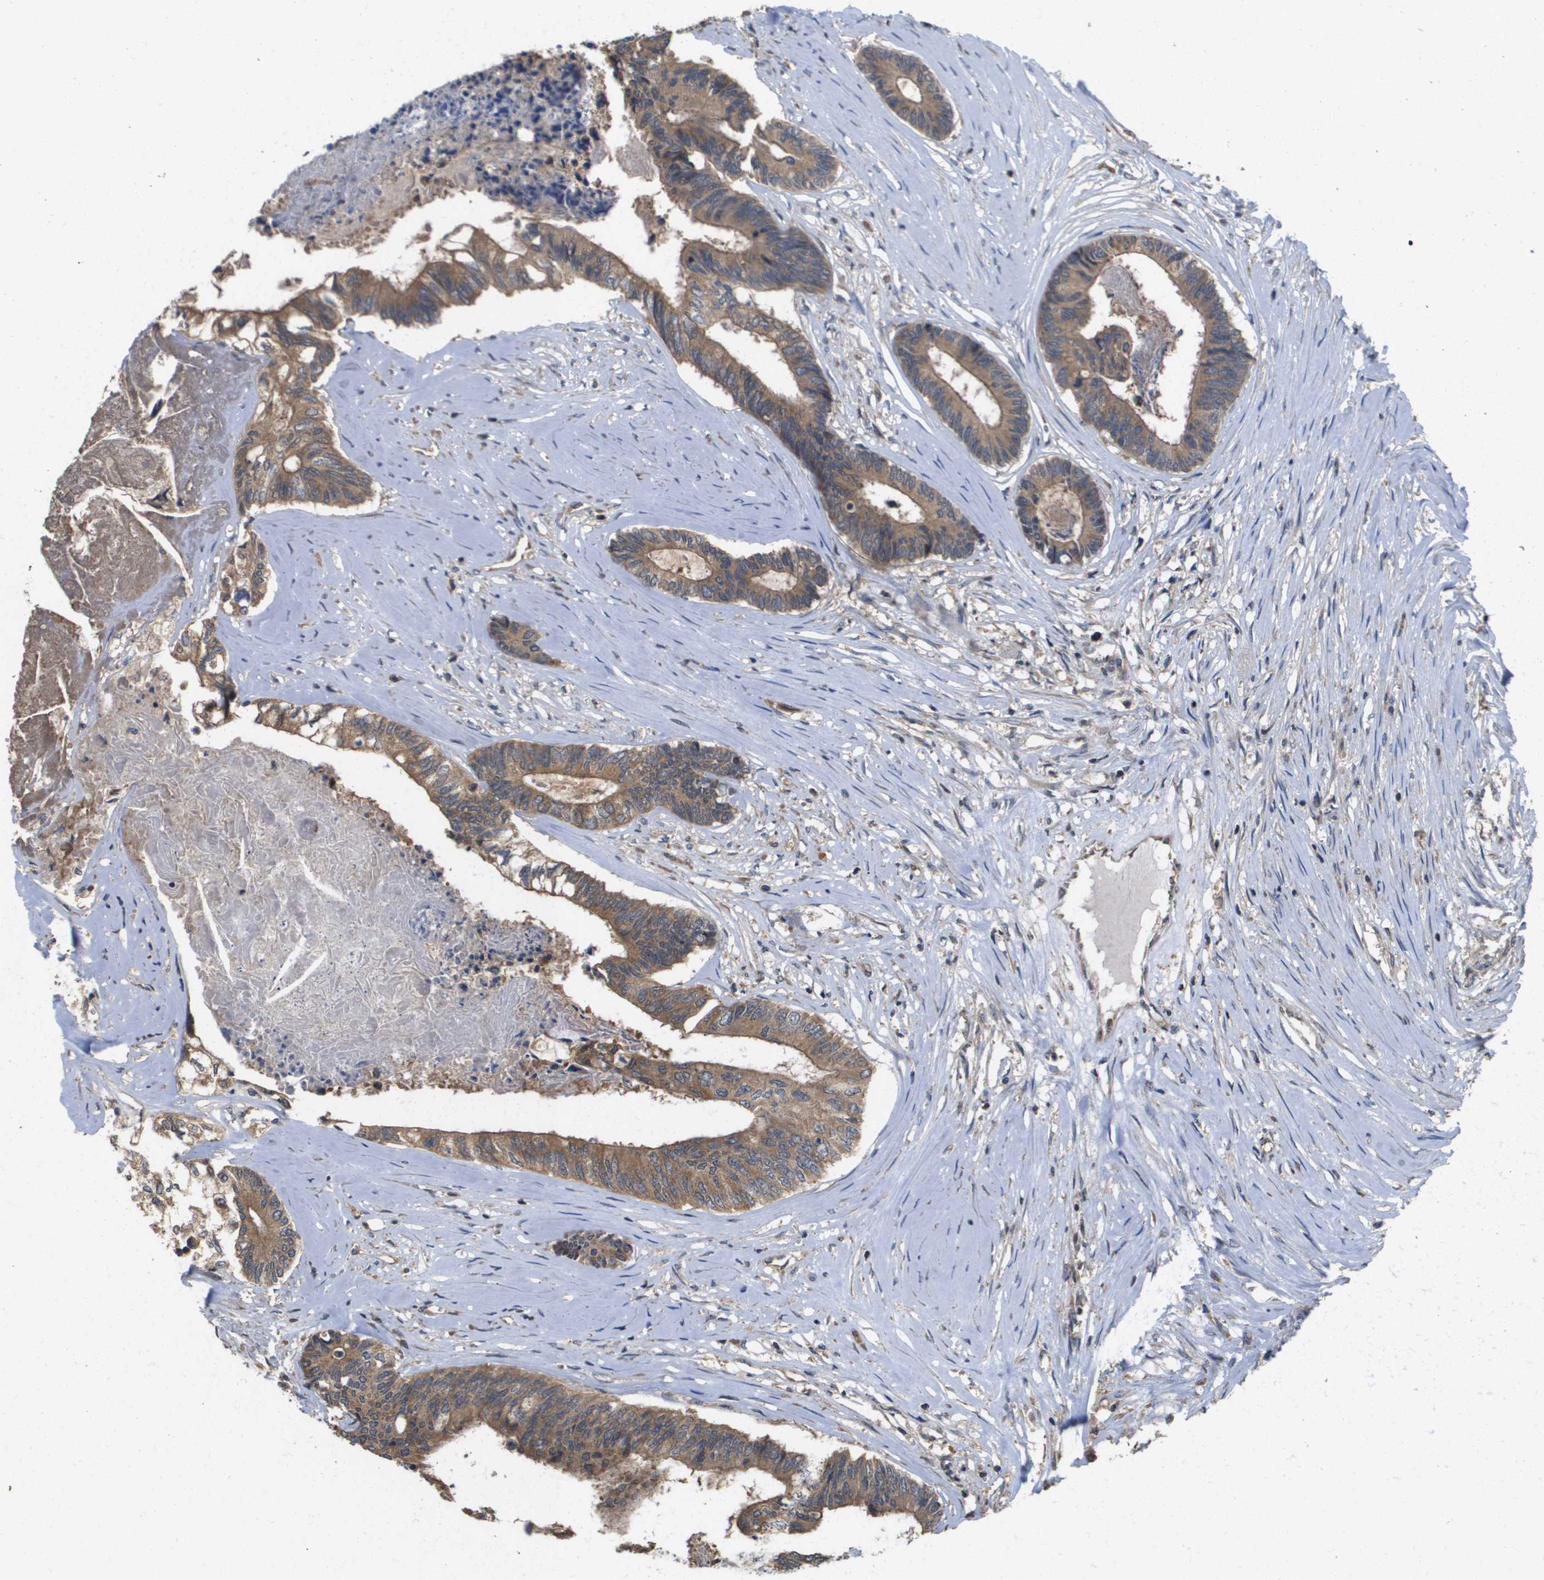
{"staining": {"intensity": "moderate", "quantity": ">75%", "location": "cytoplasmic/membranous"}, "tissue": "colorectal cancer", "cell_type": "Tumor cells", "image_type": "cancer", "snomed": [{"axis": "morphology", "description": "Adenocarcinoma, NOS"}, {"axis": "topography", "description": "Rectum"}], "caption": "Tumor cells reveal moderate cytoplasmic/membranous staining in approximately >75% of cells in colorectal cancer (adenocarcinoma).", "gene": "RBM38", "patient": {"sex": "male", "age": 63}}